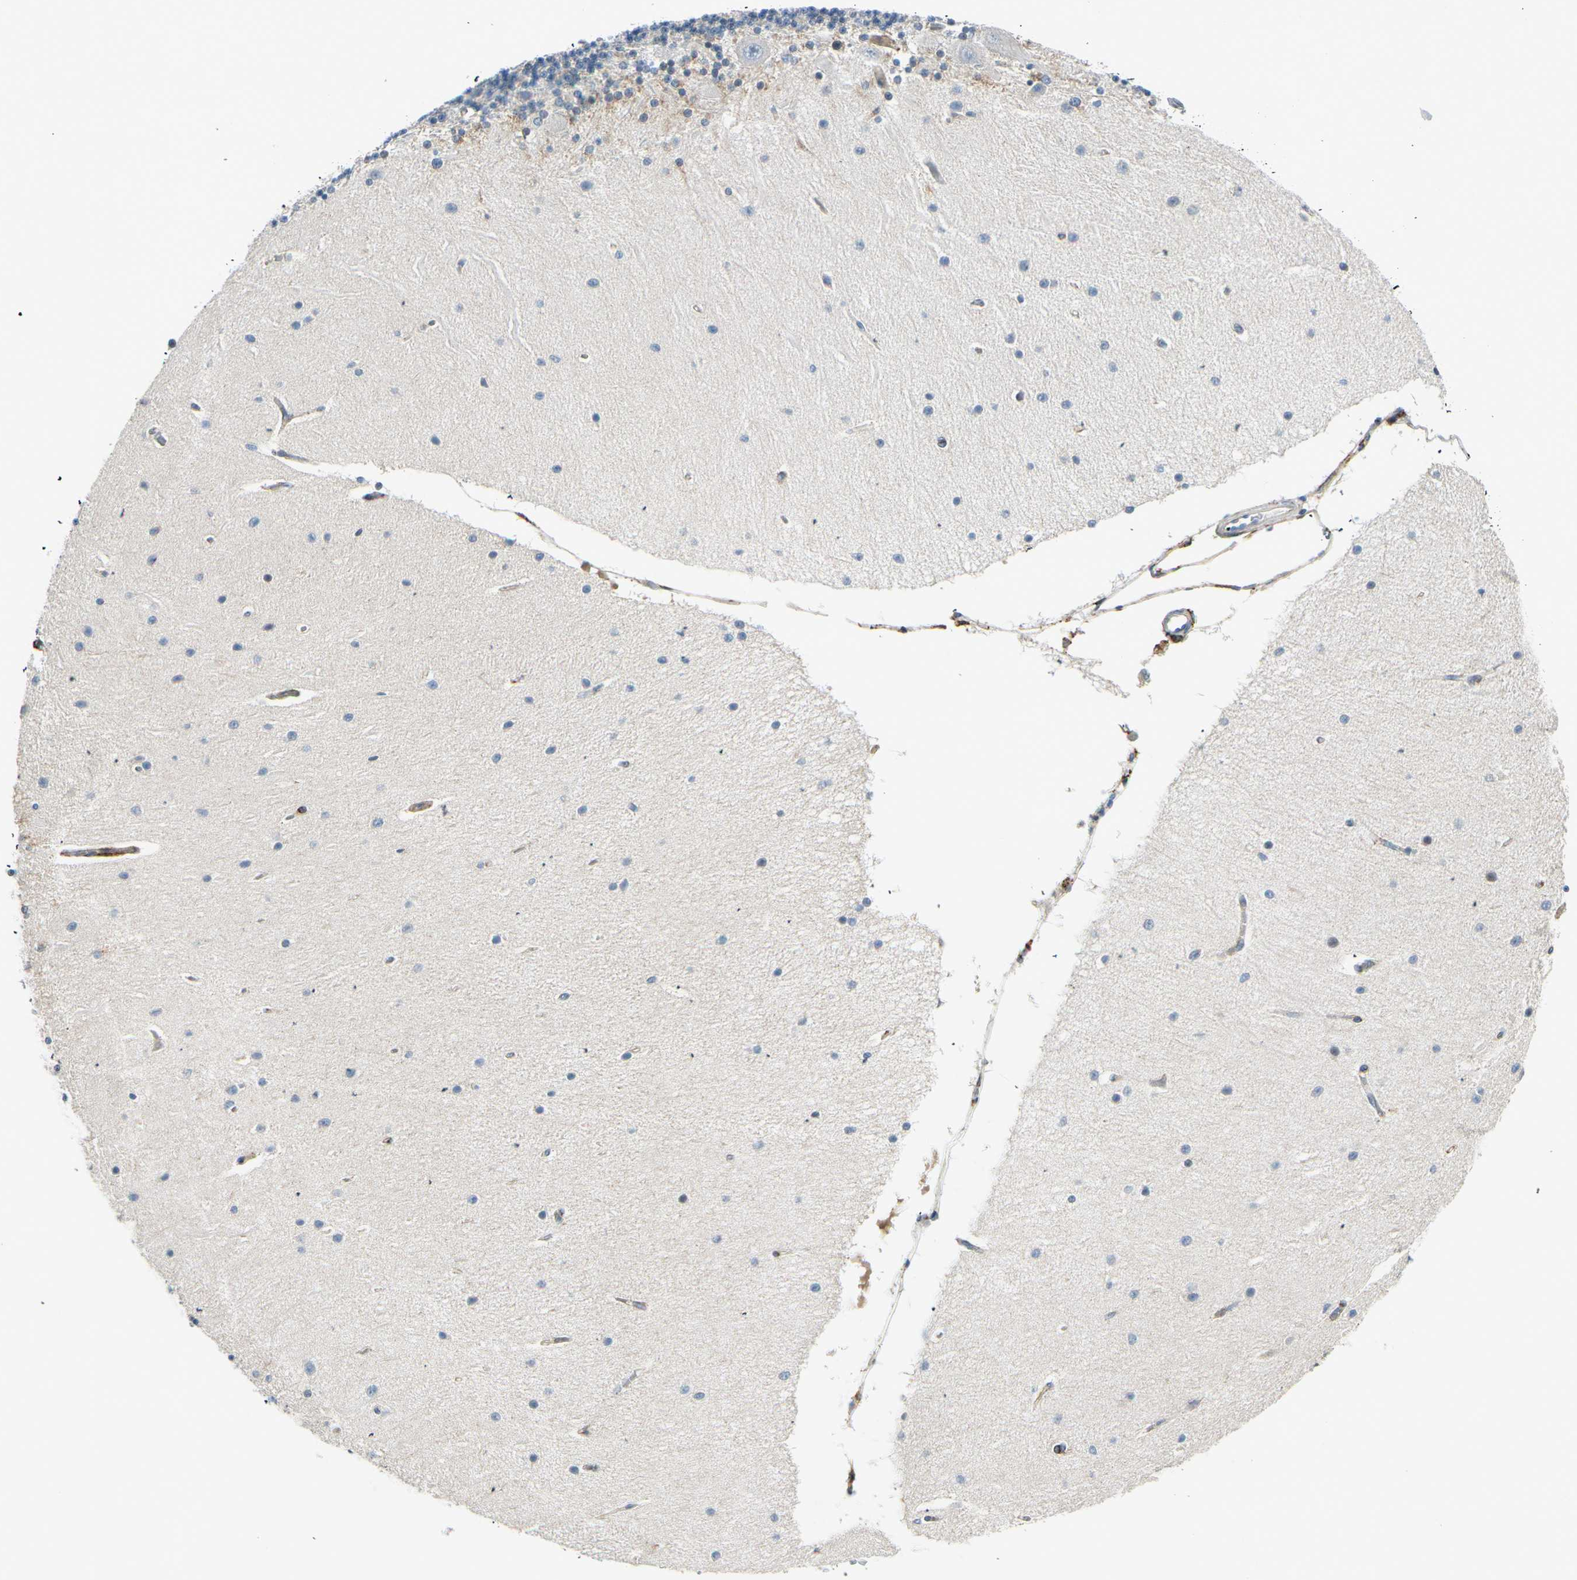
{"staining": {"intensity": "weak", "quantity": "25%-75%", "location": "cytoplasmic/membranous"}, "tissue": "cerebellum", "cell_type": "Cells in granular layer", "image_type": "normal", "snomed": [{"axis": "morphology", "description": "Normal tissue, NOS"}, {"axis": "topography", "description": "Cerebellum"}], "caption": "Immunohistochemical staining of benign cerebellum displays low levels of weak cytoplasmic/membranous positivity in approximately 25%-75% of cells in granular layer. (DAB (3,3'-diaminobenzidine) IHC, brown staining for protein, blue staining for nuclei).", "gene": "FKBP7", "patient": {"sex": "female", "age": 54}}